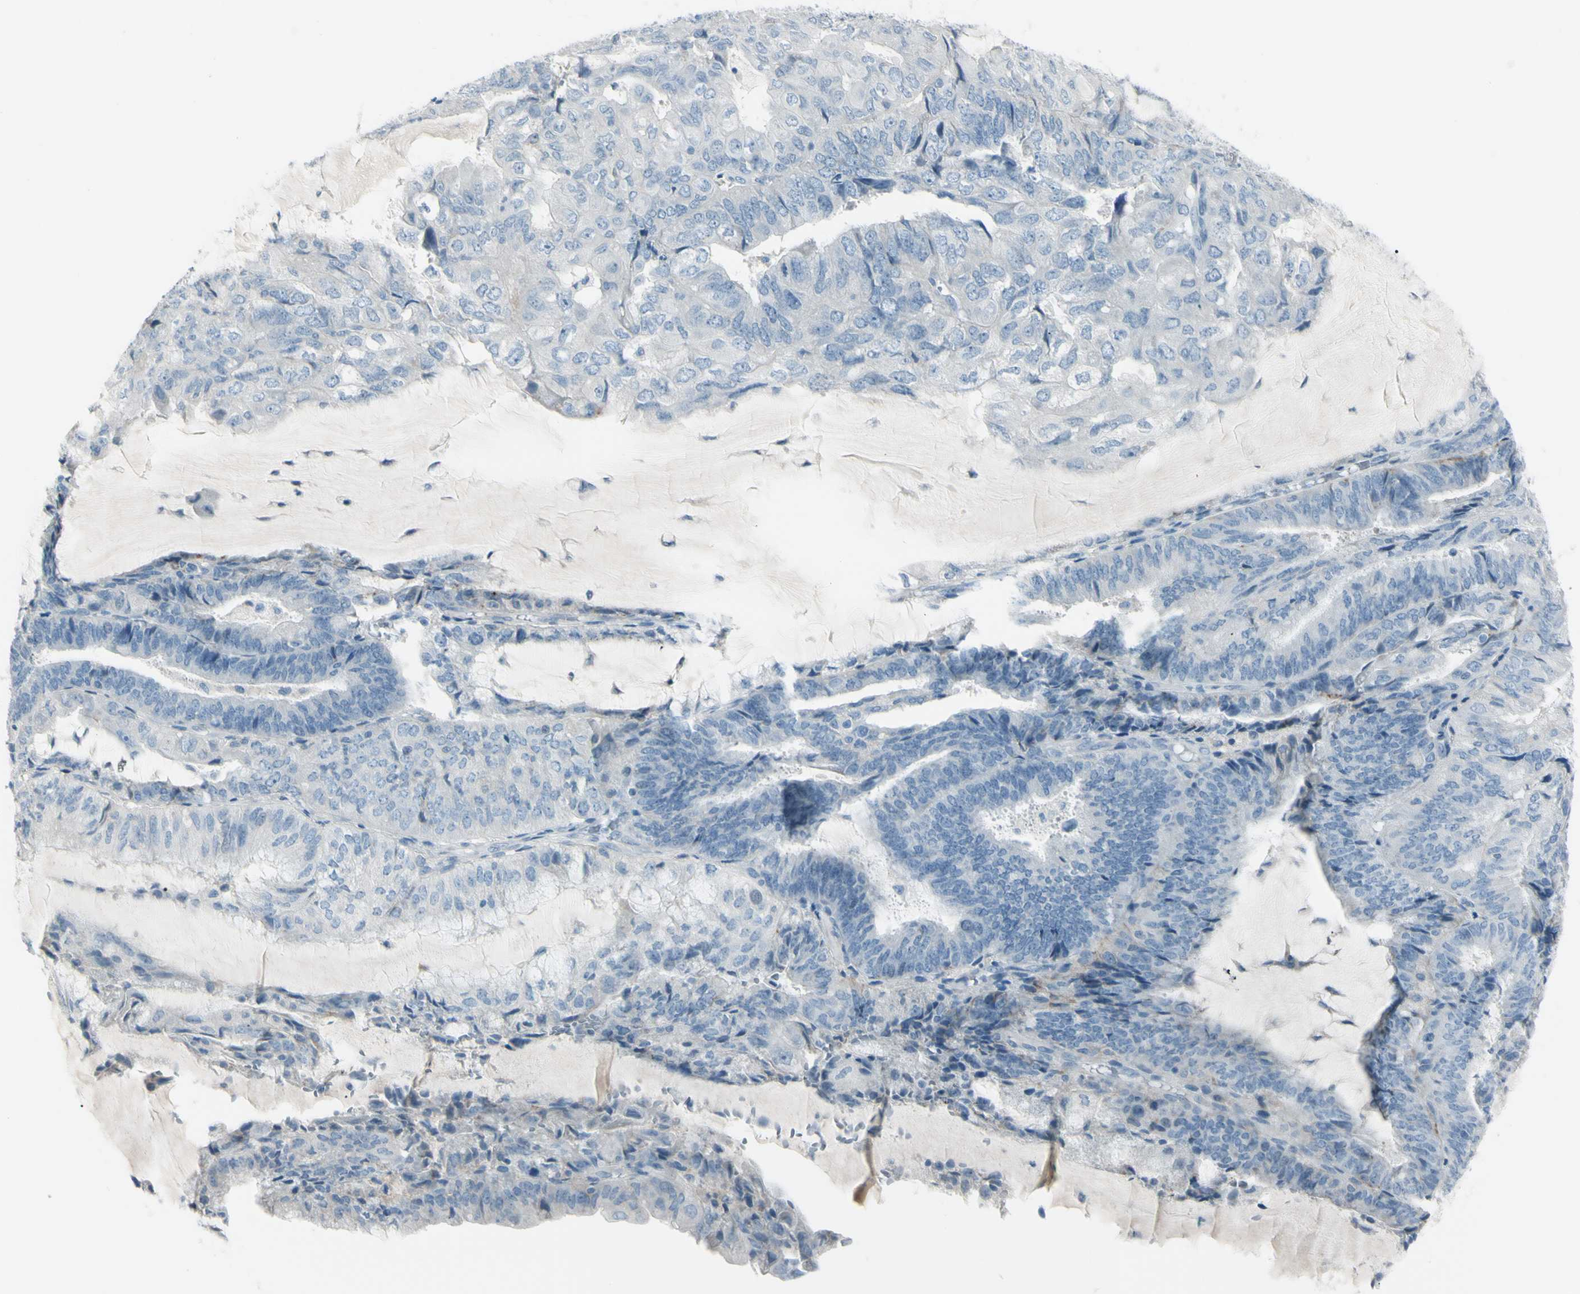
{"staining": {"intensity": "negative", "quantity": "none", "location": "none"}, "tissue": "endometrial cancer", "cell_type": "Tumor cells", "image_type": "cancer", "snomed": [{"axis": "morphology", "description": "Adenocarcinoma, NOS"}, {"axis": "topography", "description": "Endometrium"}], "caption": "Human endometrial cancer (adenocarcinoma) stained for a protein using immunohistochemistry (IHC) demonstrates no staining in tumor cells.", "gene": "GPR34", "patient": {"sex": "female", "age": 81}}